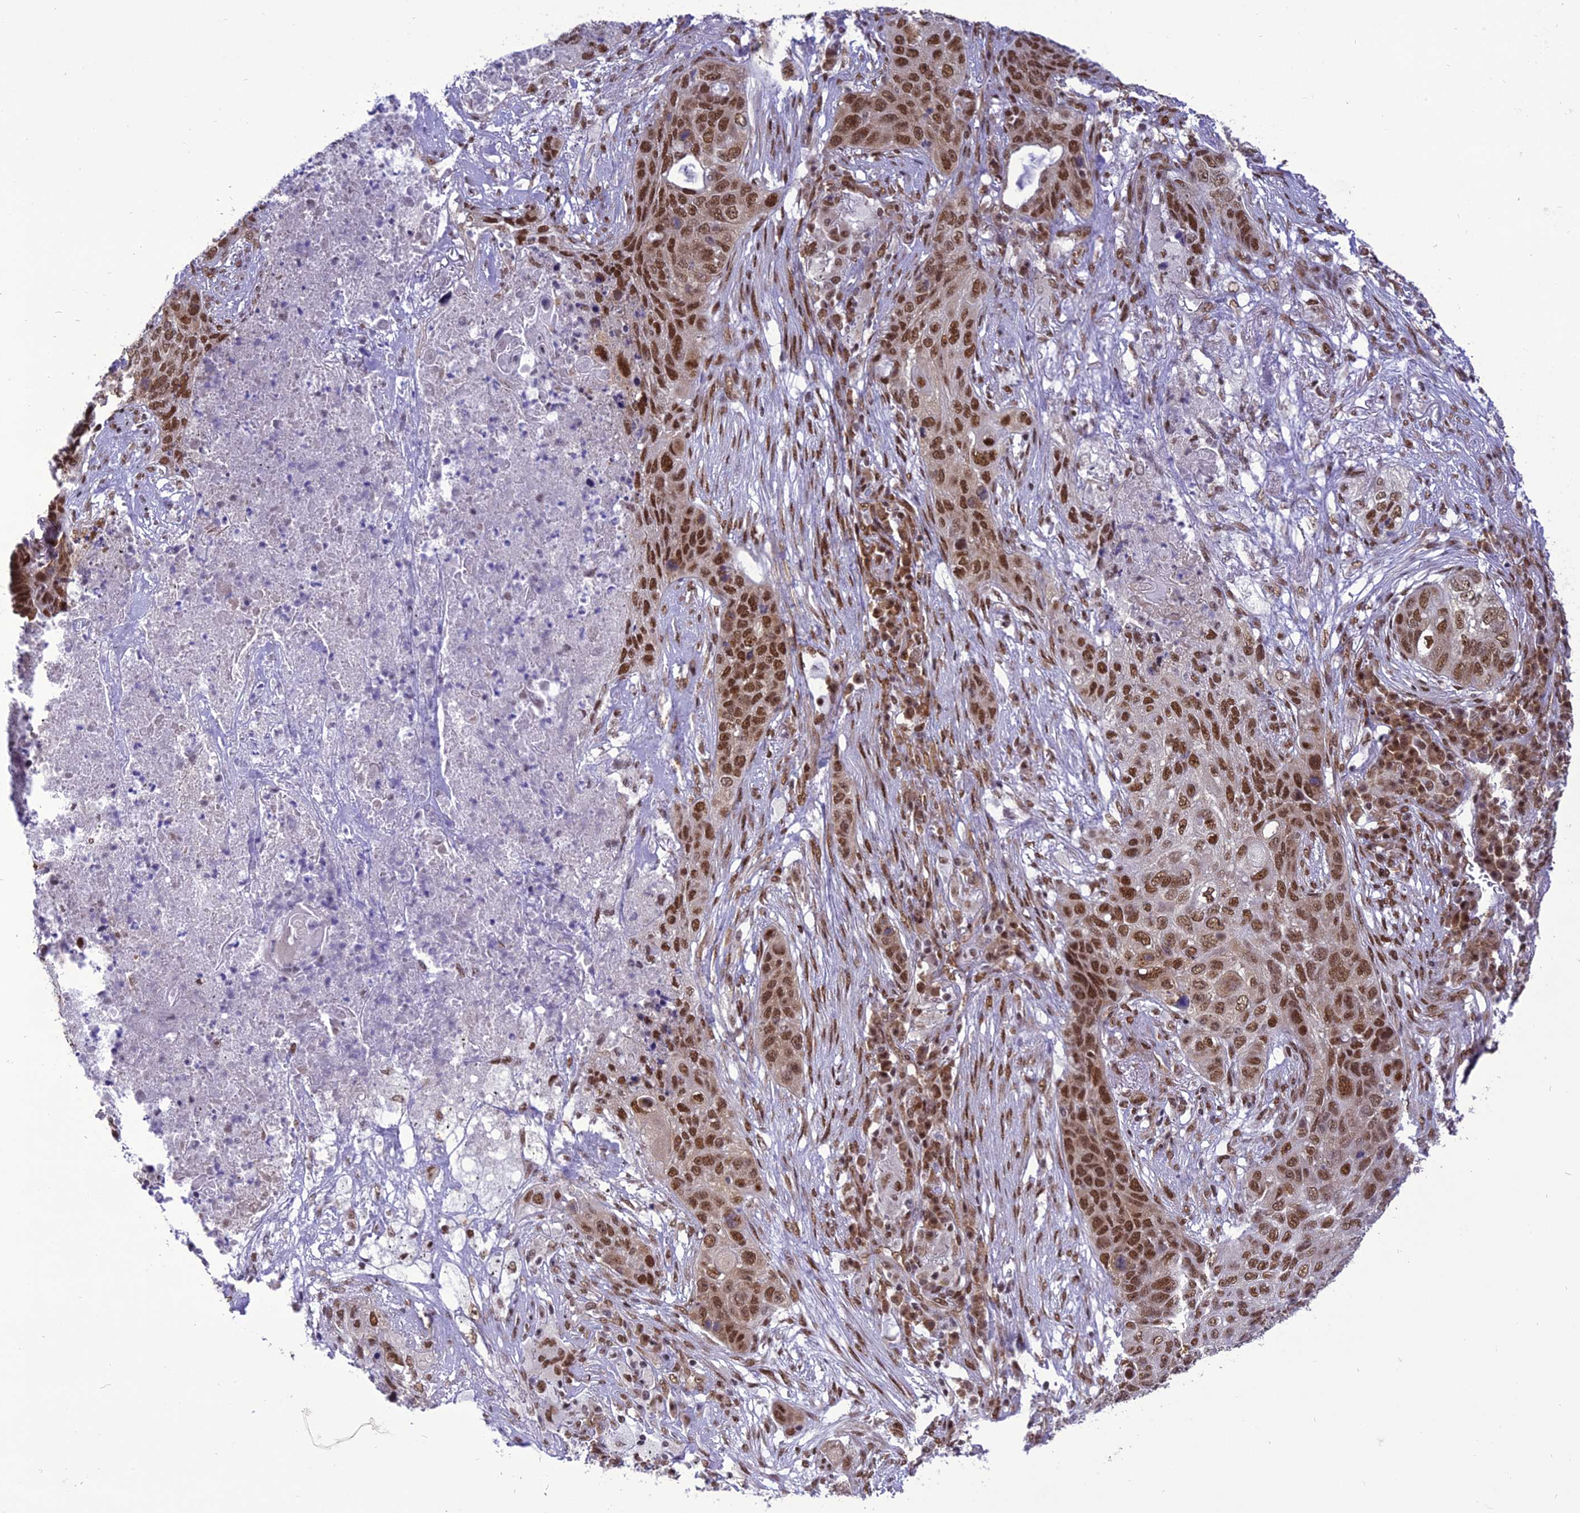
{"staining": {"intensity": "moderate", "quantity": ">75%", "location": "nuclear"}, "tissue": "lung cancer", "cell_type": "Tumor cells", "image_type": "cancer", "snomed": [{"axis": "morphology", "description": "Squamous cell carcinoma, NOS"}, {"axis": "topography", "description": "Lung"}], "caption": "Immunohistochemistry (DAB) staining of squamous cell carcinoma (lung) exhibits moderate nuclear protein positivity in approximately >75% of tumor cells. (DAB (3,3'-diaminobenzidine) IHC, brown staining for protein, blue staining for nuclei).", "gene": "DDX1", "patient": {"sex": "female", "age": 63}}